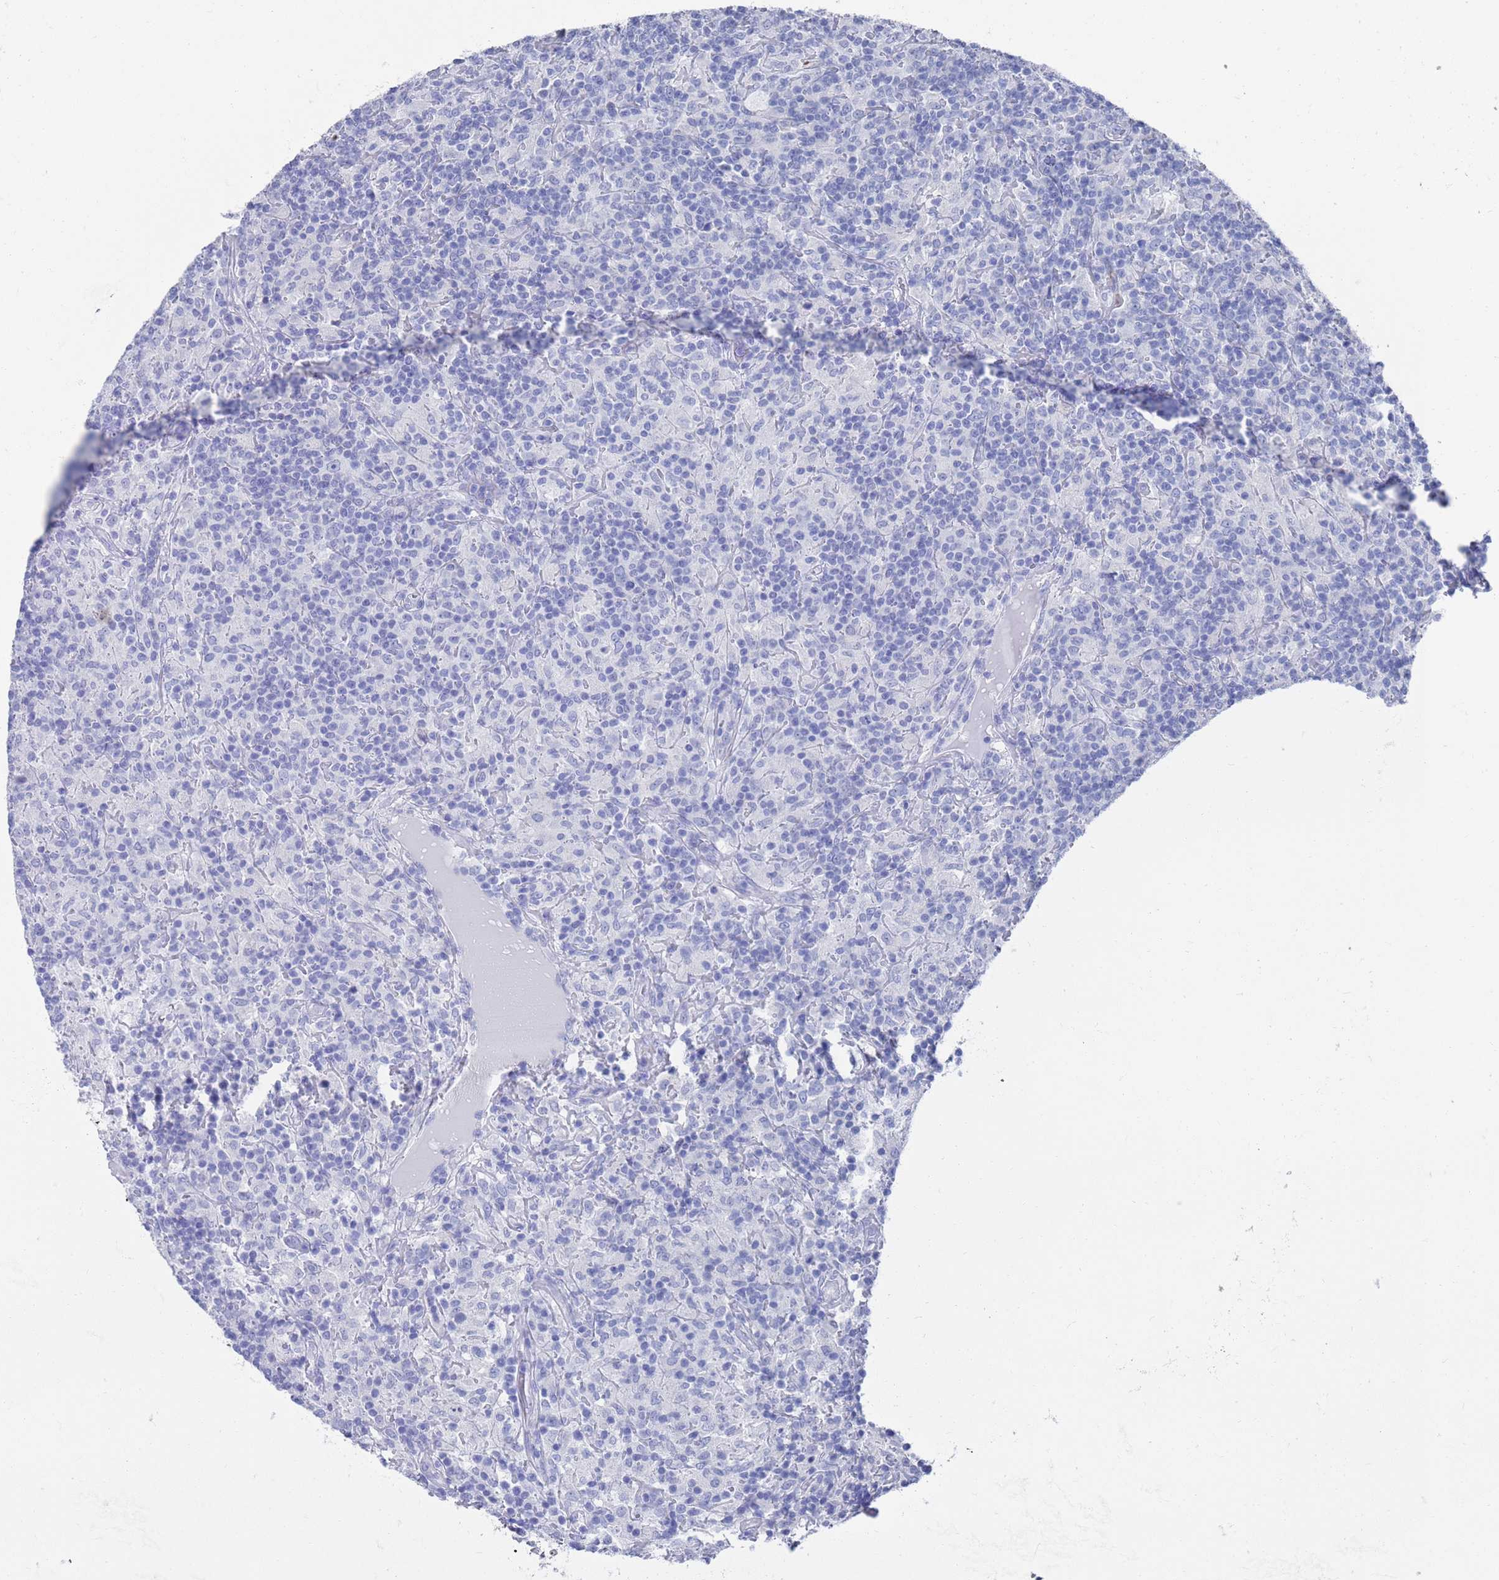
{"staining": {"intensity": "negative", "quantity": "none", "location": "none"}, "tissue": "lymphoma", "cell_type": "Tumor cells", "image_type": "cancer", "snomed": [{"axis": "morphology", "description": "Hodgkin's disease, NOS"}, {"axis": "topography", "description": "Lymph node"}], "caption": "Immunohistochemistry micrograph of Hodgkin's disease stained for a protein (brown), which demonstrates no staining in tumor cells. (DAB immunohistochemistry, high magnification).", "gene": "MTMR2", "patient": {"sex": "male", "age": 70}}